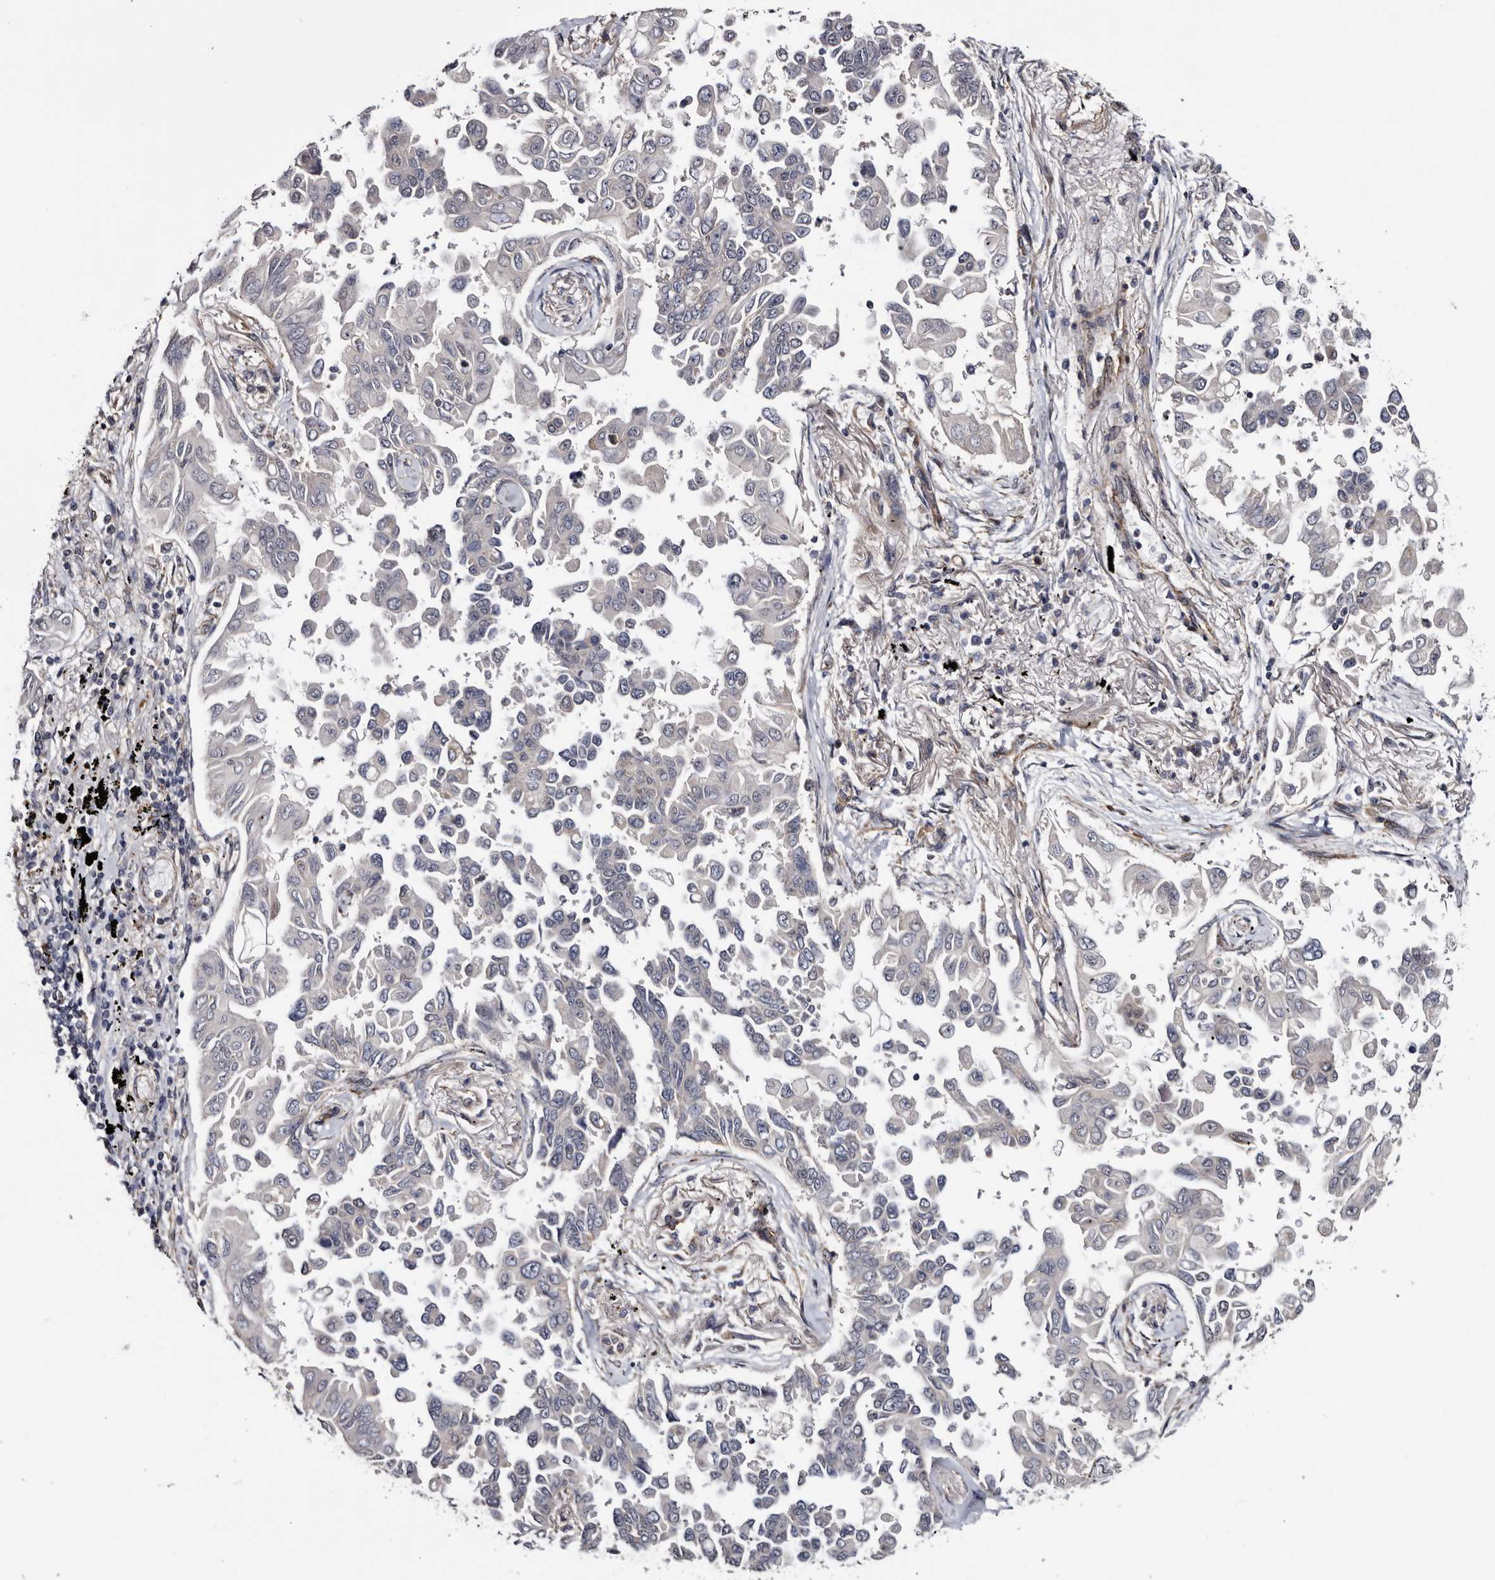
{"staining": {"intensity": "negative", "quantity": "none", "location": "none"}, "tissue": "lung cancer", "cell_type": "Tumor cells", "image_type": "cancer", "snomed": [{"axis": "morphology", "description": "Adenocarcinoma, NOS"}, {"axis": "topography", "description": "Lung"}], "caption": "IHC micrograph of neoplastic tissue: human lung adenocarcinoma stained with DAB (3,3'-diaminobenzidine) displays no significant protein expression in tumor cells.", "gene": "ARMCX2", "patient": {"sex": "female", "age": 67}}